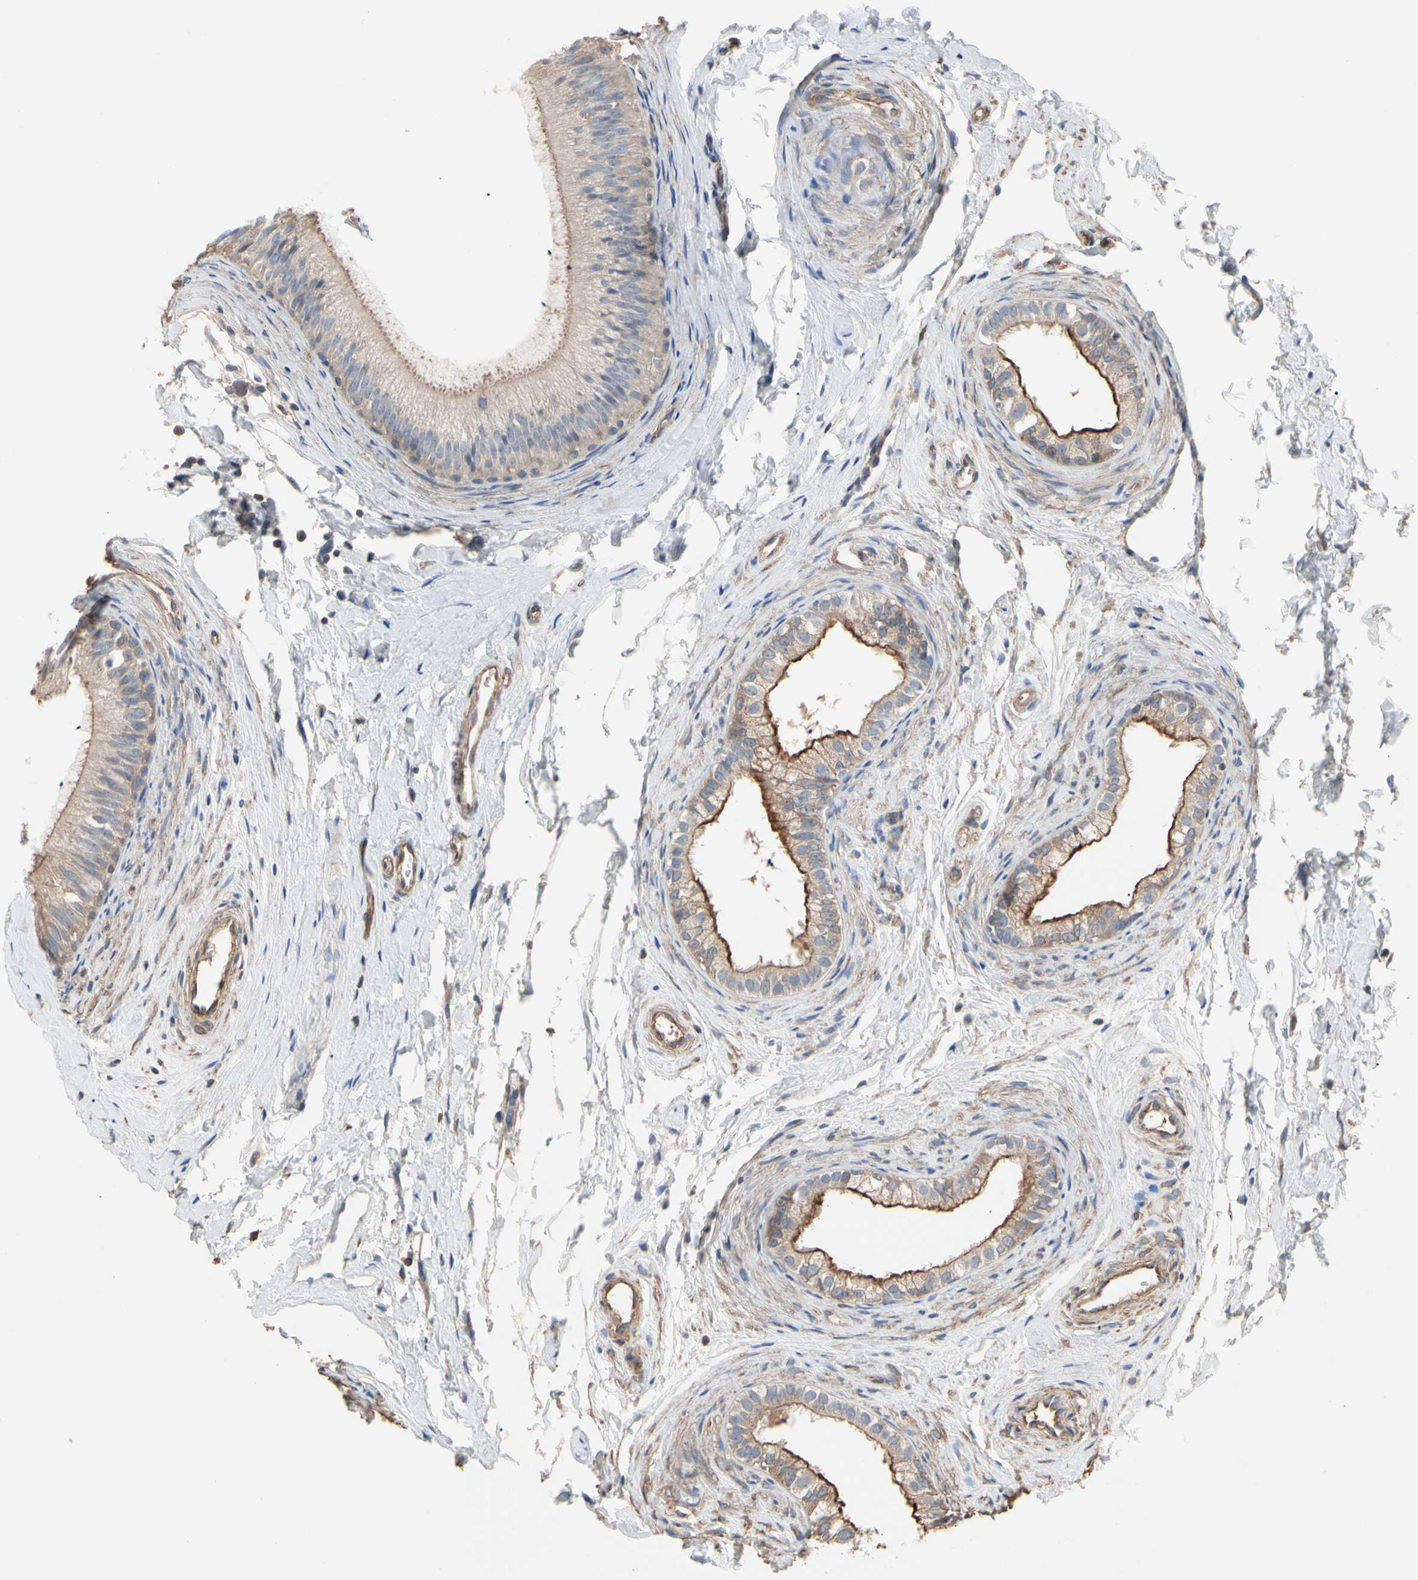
{"staining": {"intensity": "moderate", "quantity": ">75%", "location": "cytoplasmic/membranous"}, "tissue": "epididymis", "cell_type": "Glandular cells", "image_type": "normal", "snomed": [{"axis": "morphology", "description": "Normal tissue, NOS"}, {"axis": "topography", "description": "Epididymis"}], "caption": "This image exhibits immunohistochemistry (IHC) staining of unremarkable epididymis, with medium moderate cytoplasmic/membranous staining in approximately >75% of glandular cells.", "gene": "PDZK1", "patient": {"sex": "male", "age": 56}}